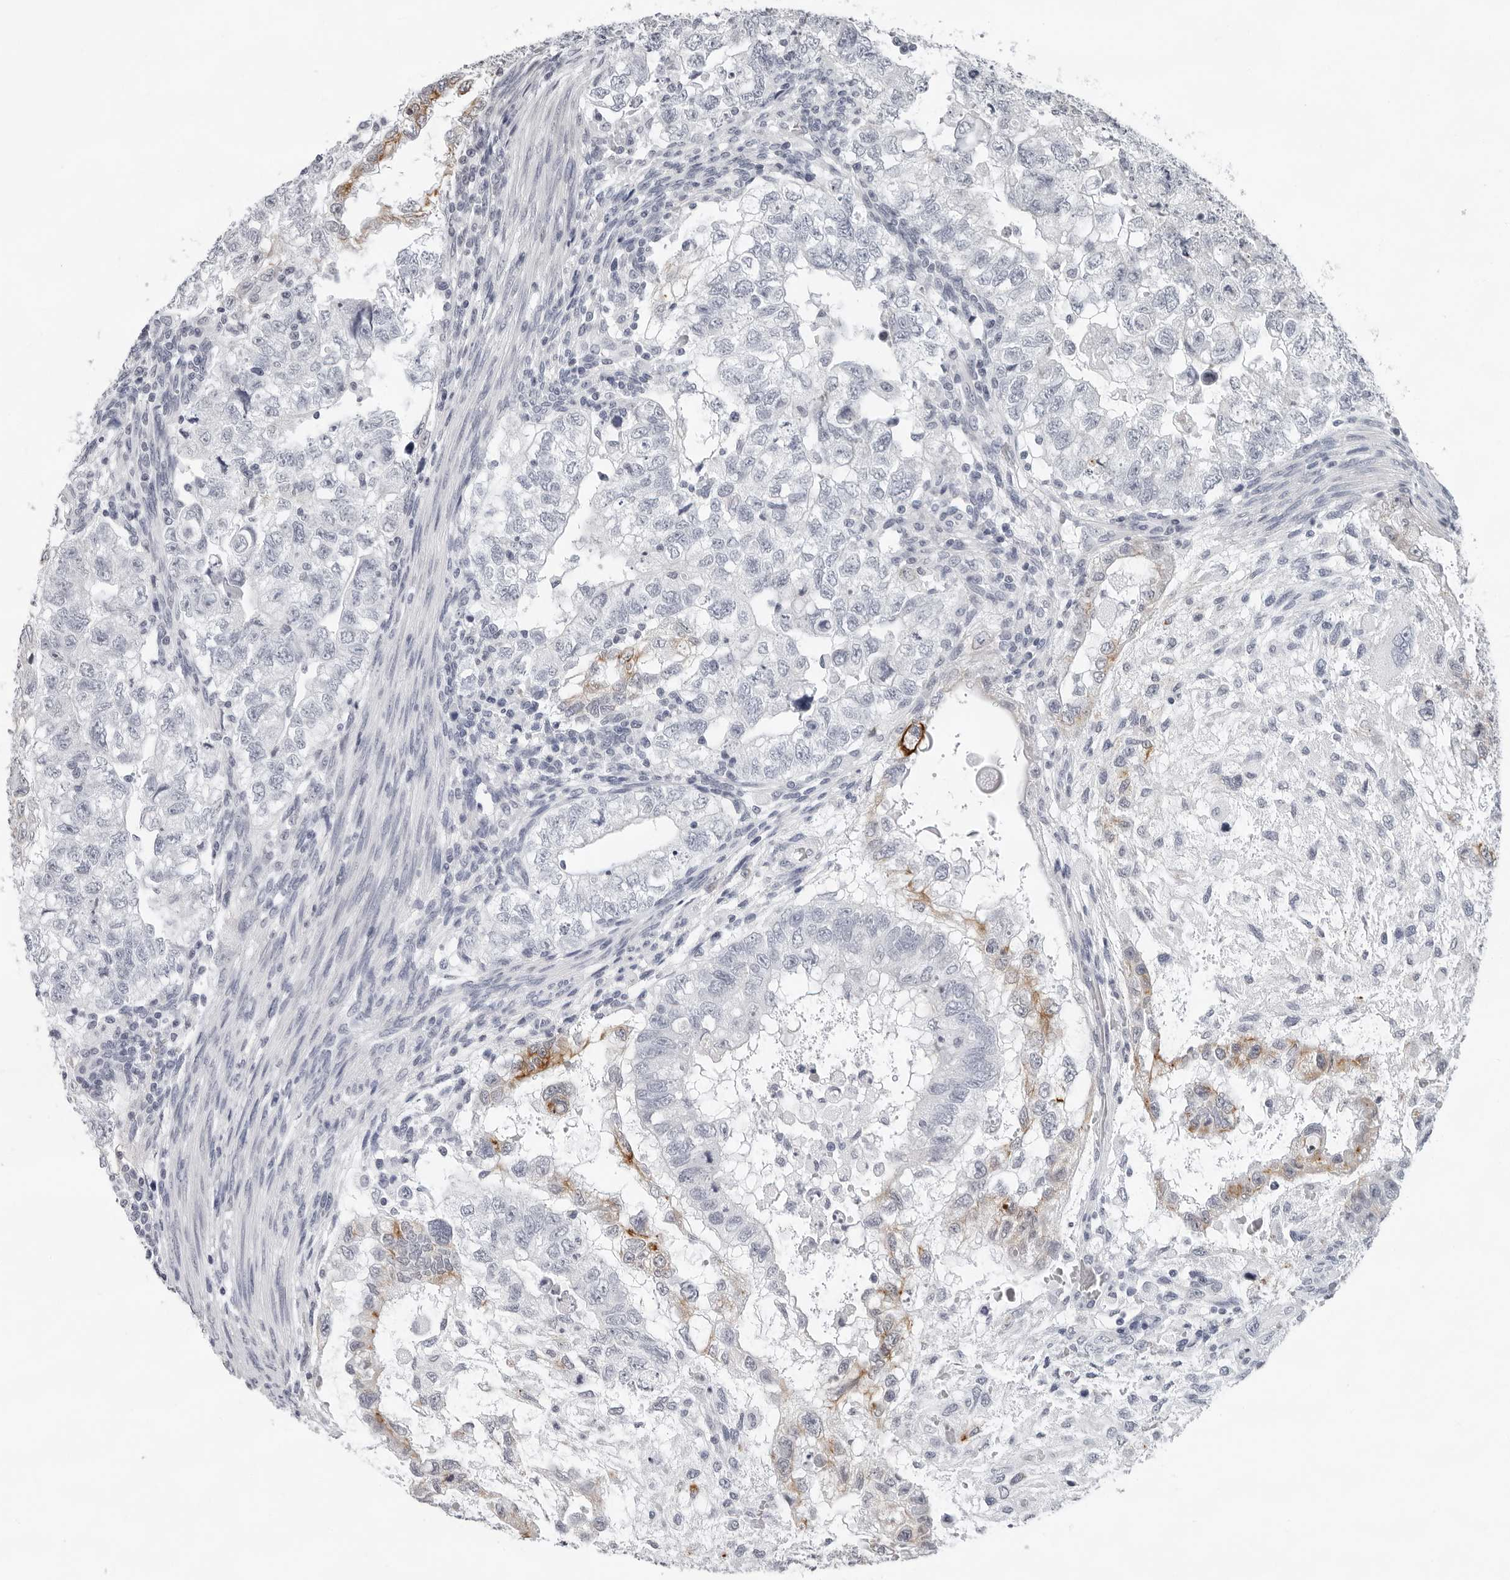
{"staining": {"intensity": "moderate", "quantity": "<25%", "location": "cytoplasmic/membranous"}, "tissue": "testis cancer", "cell_type": "Tumor cells", "image_type": "cancer", "snomed": [{"axis": "morphology", "description": "Carcinoma, Embryonal, NOS"}, {"axis": "topography", "description": "Testis"}], "caption": "Human embryonal carcinoma (testis) stained with a brown dye reveals moderate cytoplasmic/membranous positive positivity in approximately <25% of tumor cells.", "gene": "CCDC28B", "patient": {"sex": "male", "age": 37}}